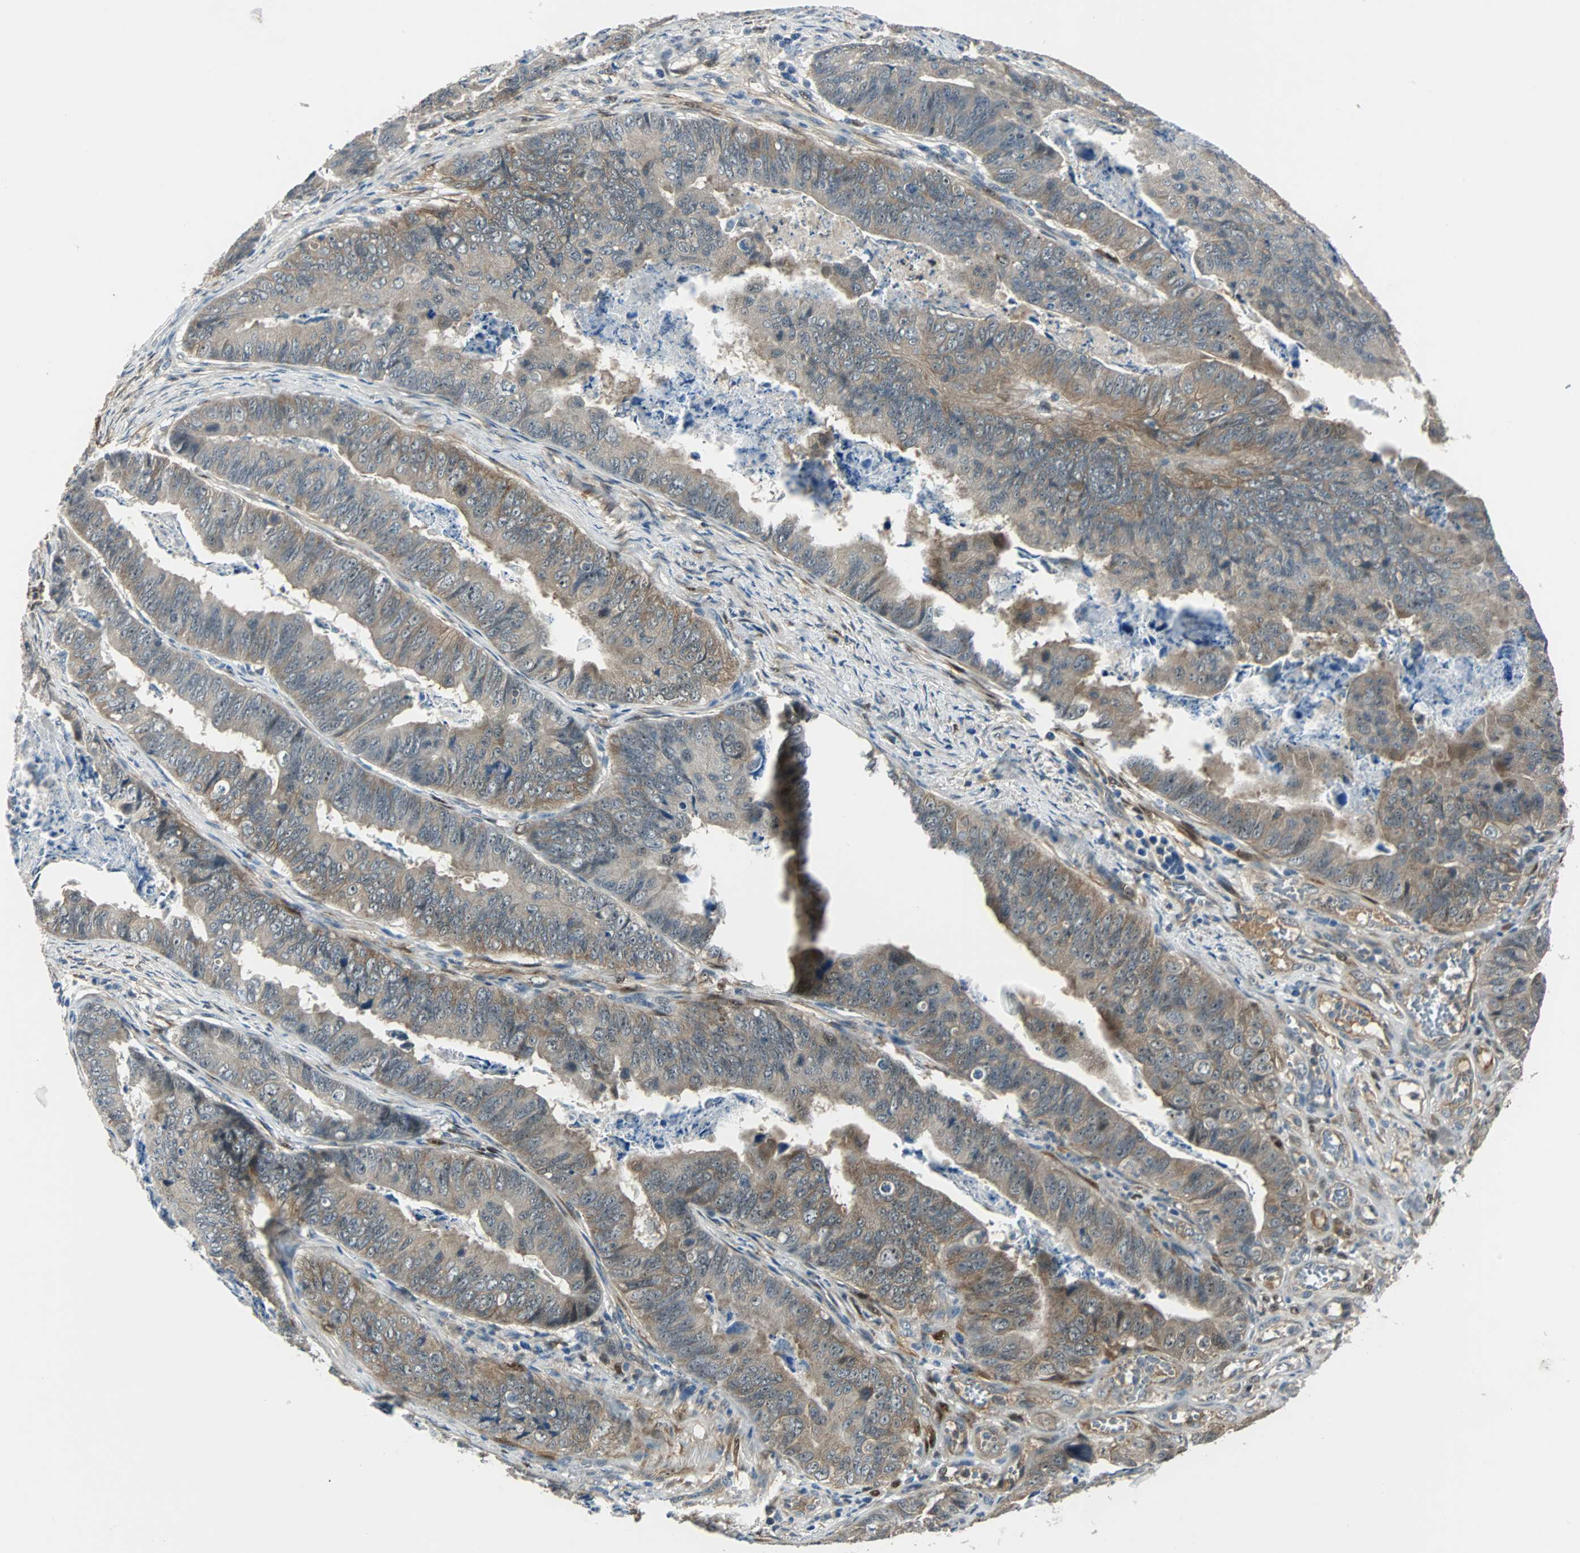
{"staining": {"intensity": "moderate", "quantity": "25%-75%", "location": "cytoplasmic/membranous"}, "tissue": "stomach cancer", "cell_type": "Tumor cells", "image_type": "cancer", "snomed": [{"axis": "morphology", "description": "Adenocarcinoma, NOS"}, {"axis": "topography", "description": "Stomach, lower"}], "caption": "A photomicrograph of human stomach cancer stained for a protein reveals moderate cytoplasmic/membranous brown staining in tumor cells.", "gene": "FHL2", "patient": {"sex": "male", "age": 77}}